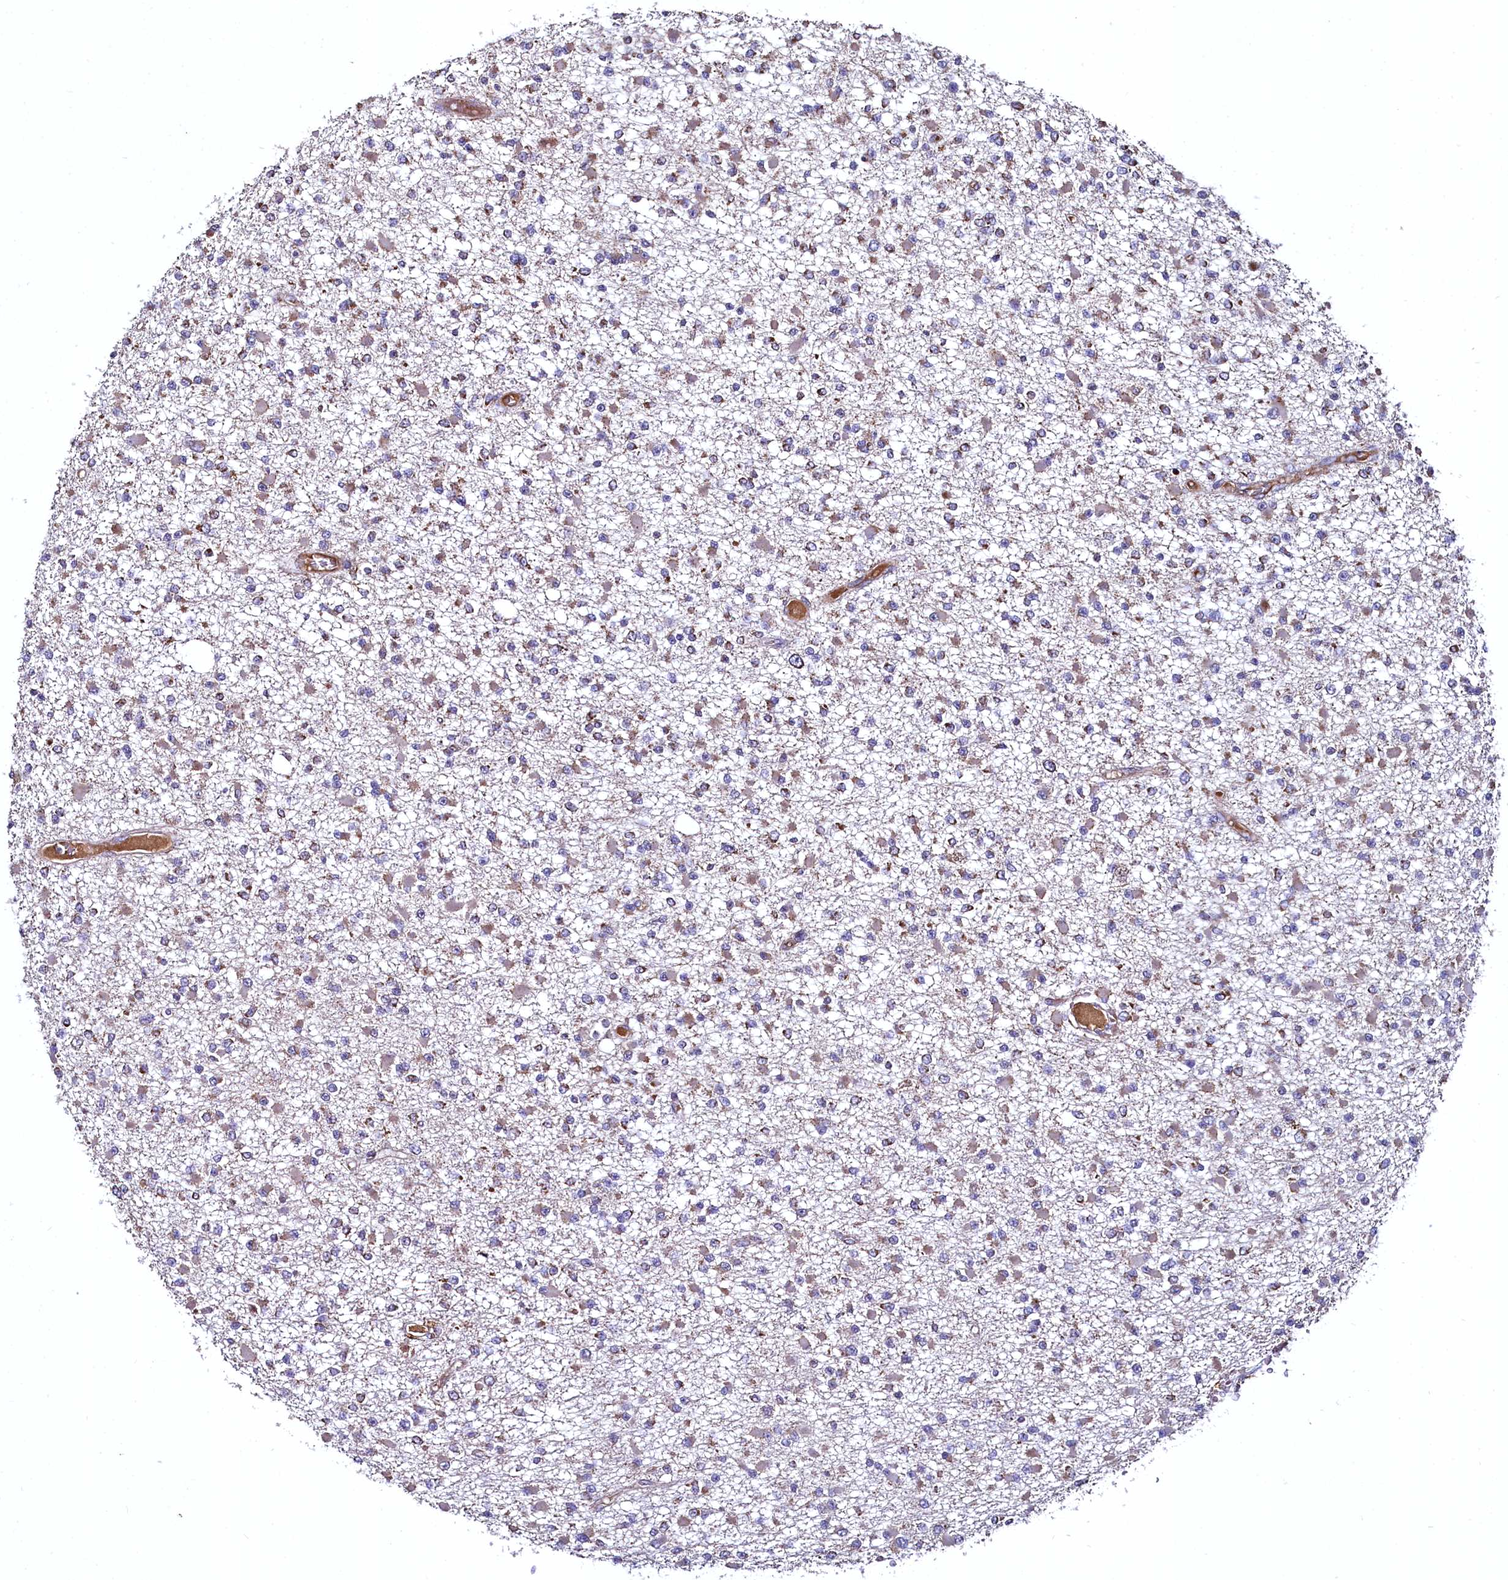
{"staining": {"intensity": "moderate", "quantity": "25%-75%", "location": "cytoplasmic/membranous"}, "tissue": "glioma", "cell_type": "Tumor cells", "image_type": "cancer", "snomed": [{"axis": "morphology", "description": "Glioma, malignant, Low grade"}, {"axis": "topography", "description": "Brain"}], "caption": "Immunohistochemical staining of human malignant glioma (low-grade) demonstrates medium levels of moderate cytoplasmic/membranous staining in about 25%-75% of tumor cells.", "gene": "METTL4", "patient": {"sex": "female", "age": 22}}